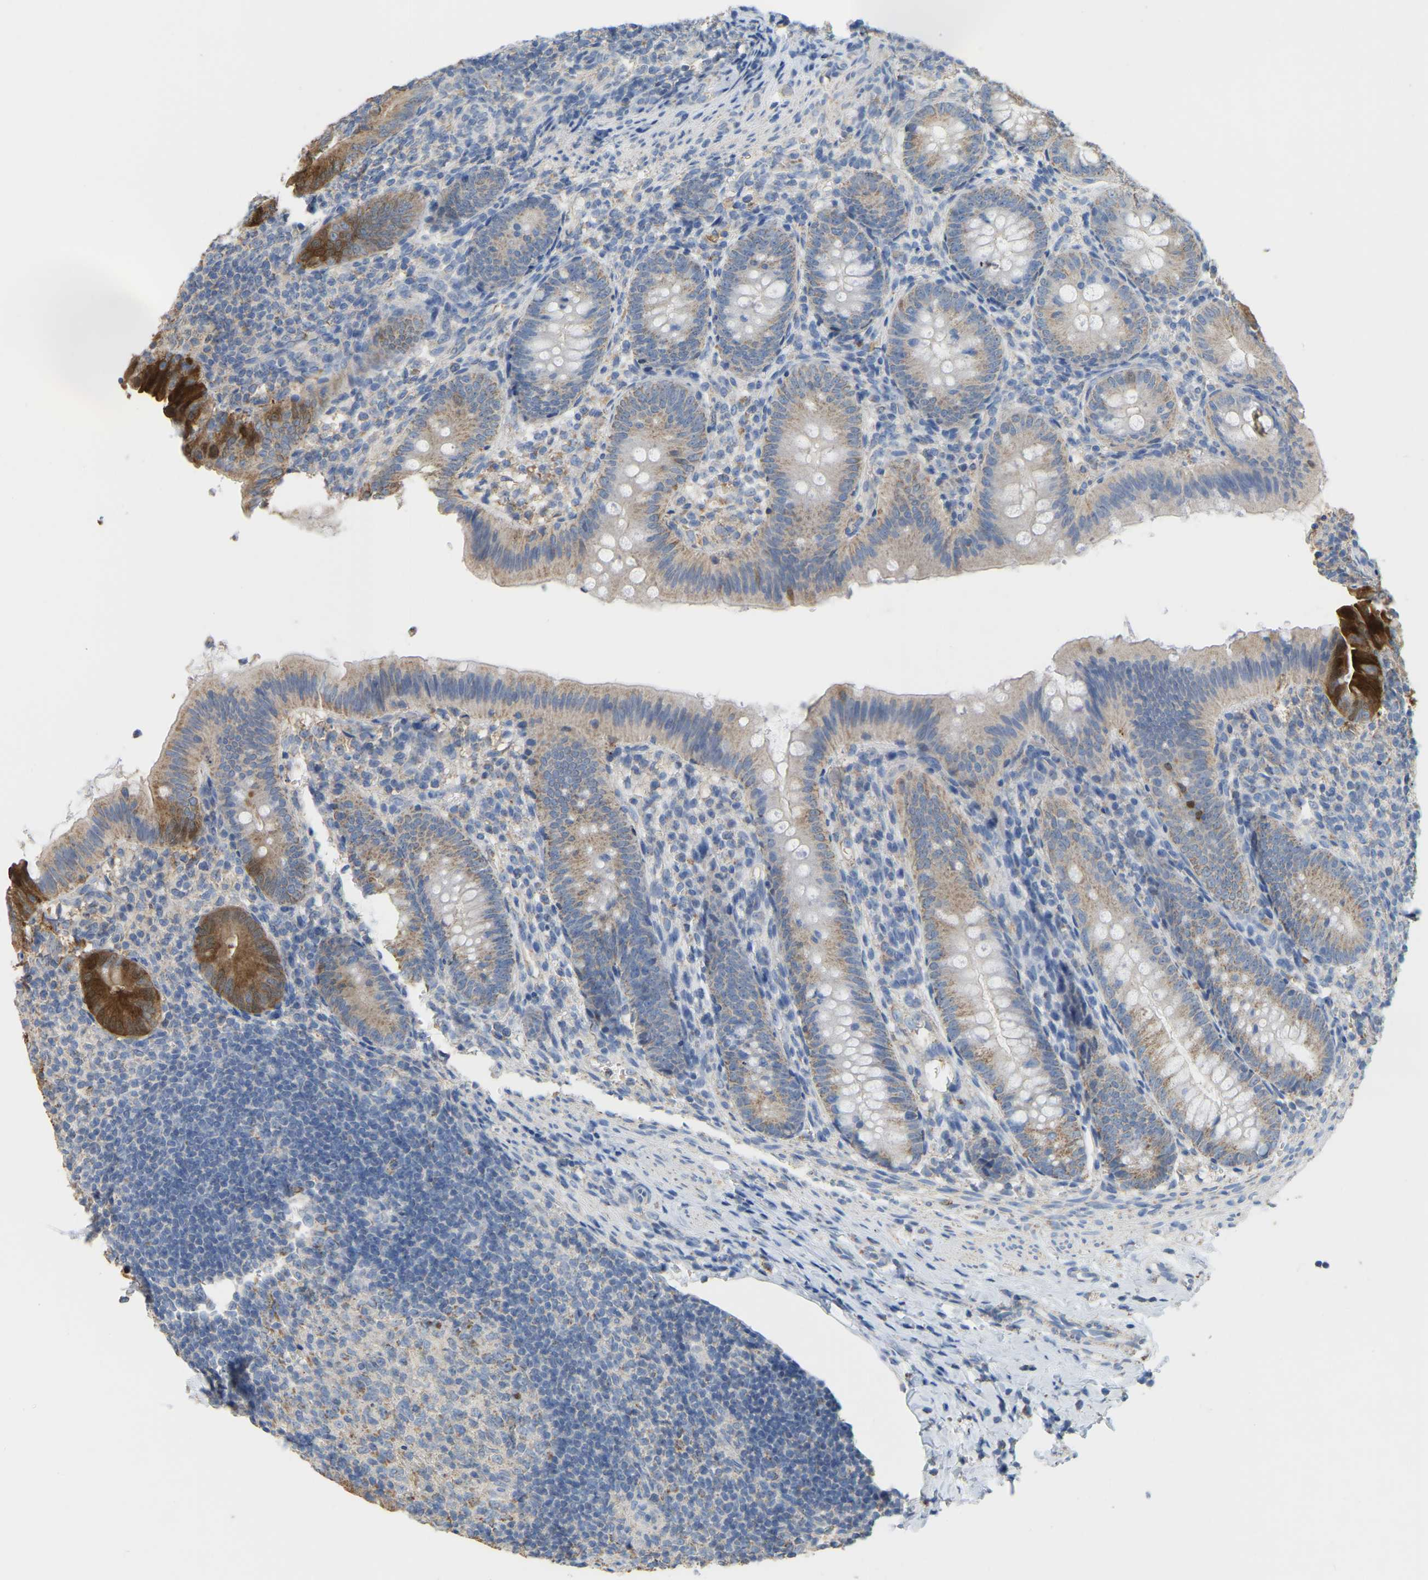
{"staining": {"intensity": "strong", "quantity": "25%-75%", "location": "cytoplasmic/membranous"}, "tissue": "appendix", "cell_type": "Glandular cells", "image_type": "normal", "snomed": [{"axis": "morphology", "description": "Normal tissue, NOS"}, {"axis": "topography", "description": "Appendix"}], "caption": "Appendix stained with DAB (3,3'-diaminobenzidine) immunohistochemistry (IHC) exhibits high levels of strong cytoplasmic/membranous staining in about 25%-75% of glandular cells.", "gene": "SERPINB5", "patient": {"sex": "male", "age": 1}}